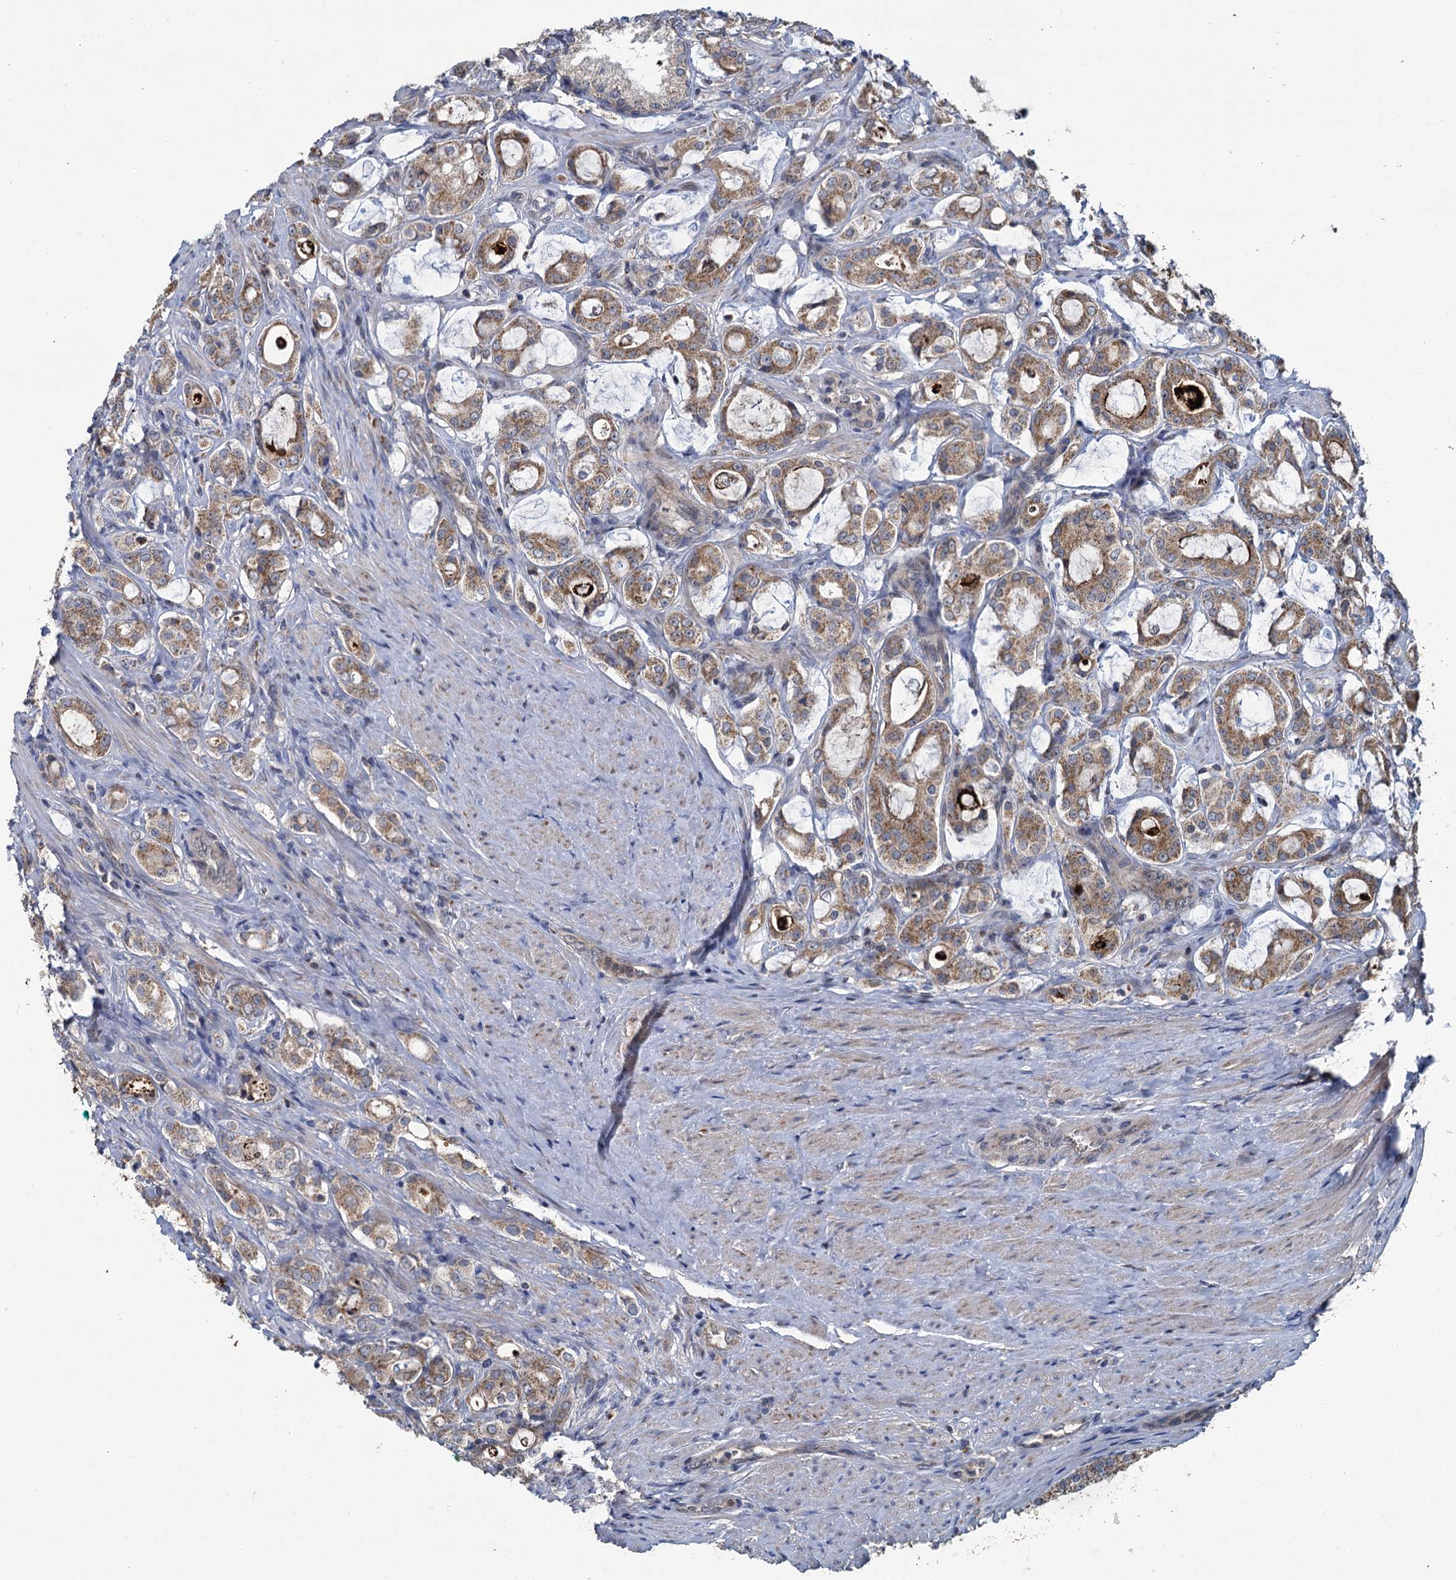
{"staining": {"intensity": "moderate", "quantity": ">75%", "location": "cytoplasmic/membranous"}, "tissue": "prostate cancer", "cell_type": "Tumor cells", "image_type": "cancer", "snomed": [{"axis": "morphology", "description": "Adenocarcinoma, High grade"}, {"axis": "topography", "description": "Prostate"}], "caption": "Immunohistochemical staining of prostate high-grade adenocarcinoma reveals medium levels of moderate cytoplasmic/membranous staining in approximately >75% of tumor cells.", "gene": "METTL4", "patient": {"sex": "male", "age": 63}}